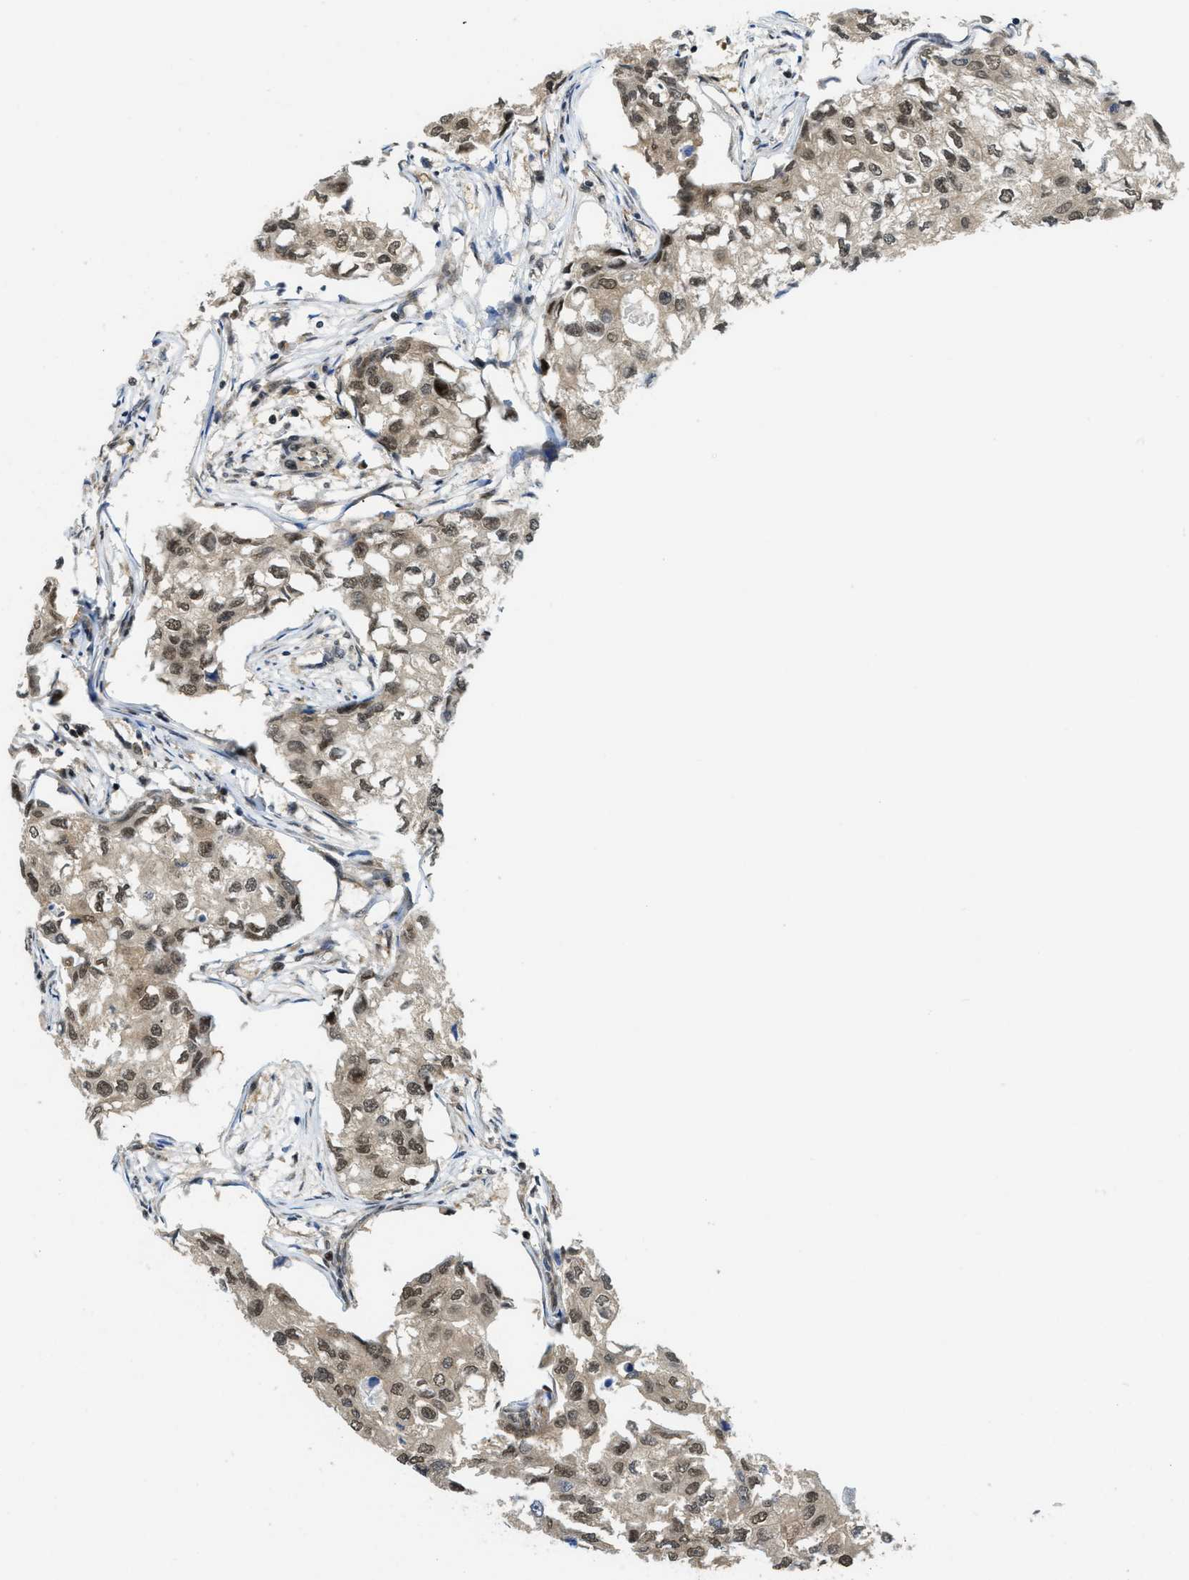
{"staining": {"intensity": "weak", "quantity": ">75%", "location": "cytoplasmic/membranous,nuclear"}, "tissue": "breast cancer", "cell_type": "Tumor cells", "image_type": "cancer", "snomed": [{"axis": "morphology", "description": "Duct carcinoma"}, {"axis": "topography", "description": "Breast"}], "caption": "Breast cancer (infiltrating ductal carcinoma) stained for a protein (brown) demonstrates weak cytoplasmic/membranous and nuclear positive positivity in approximately >75% of tumor cells.", "gene": "TACC1", "patient": {"sex": "female", "age": 27}}